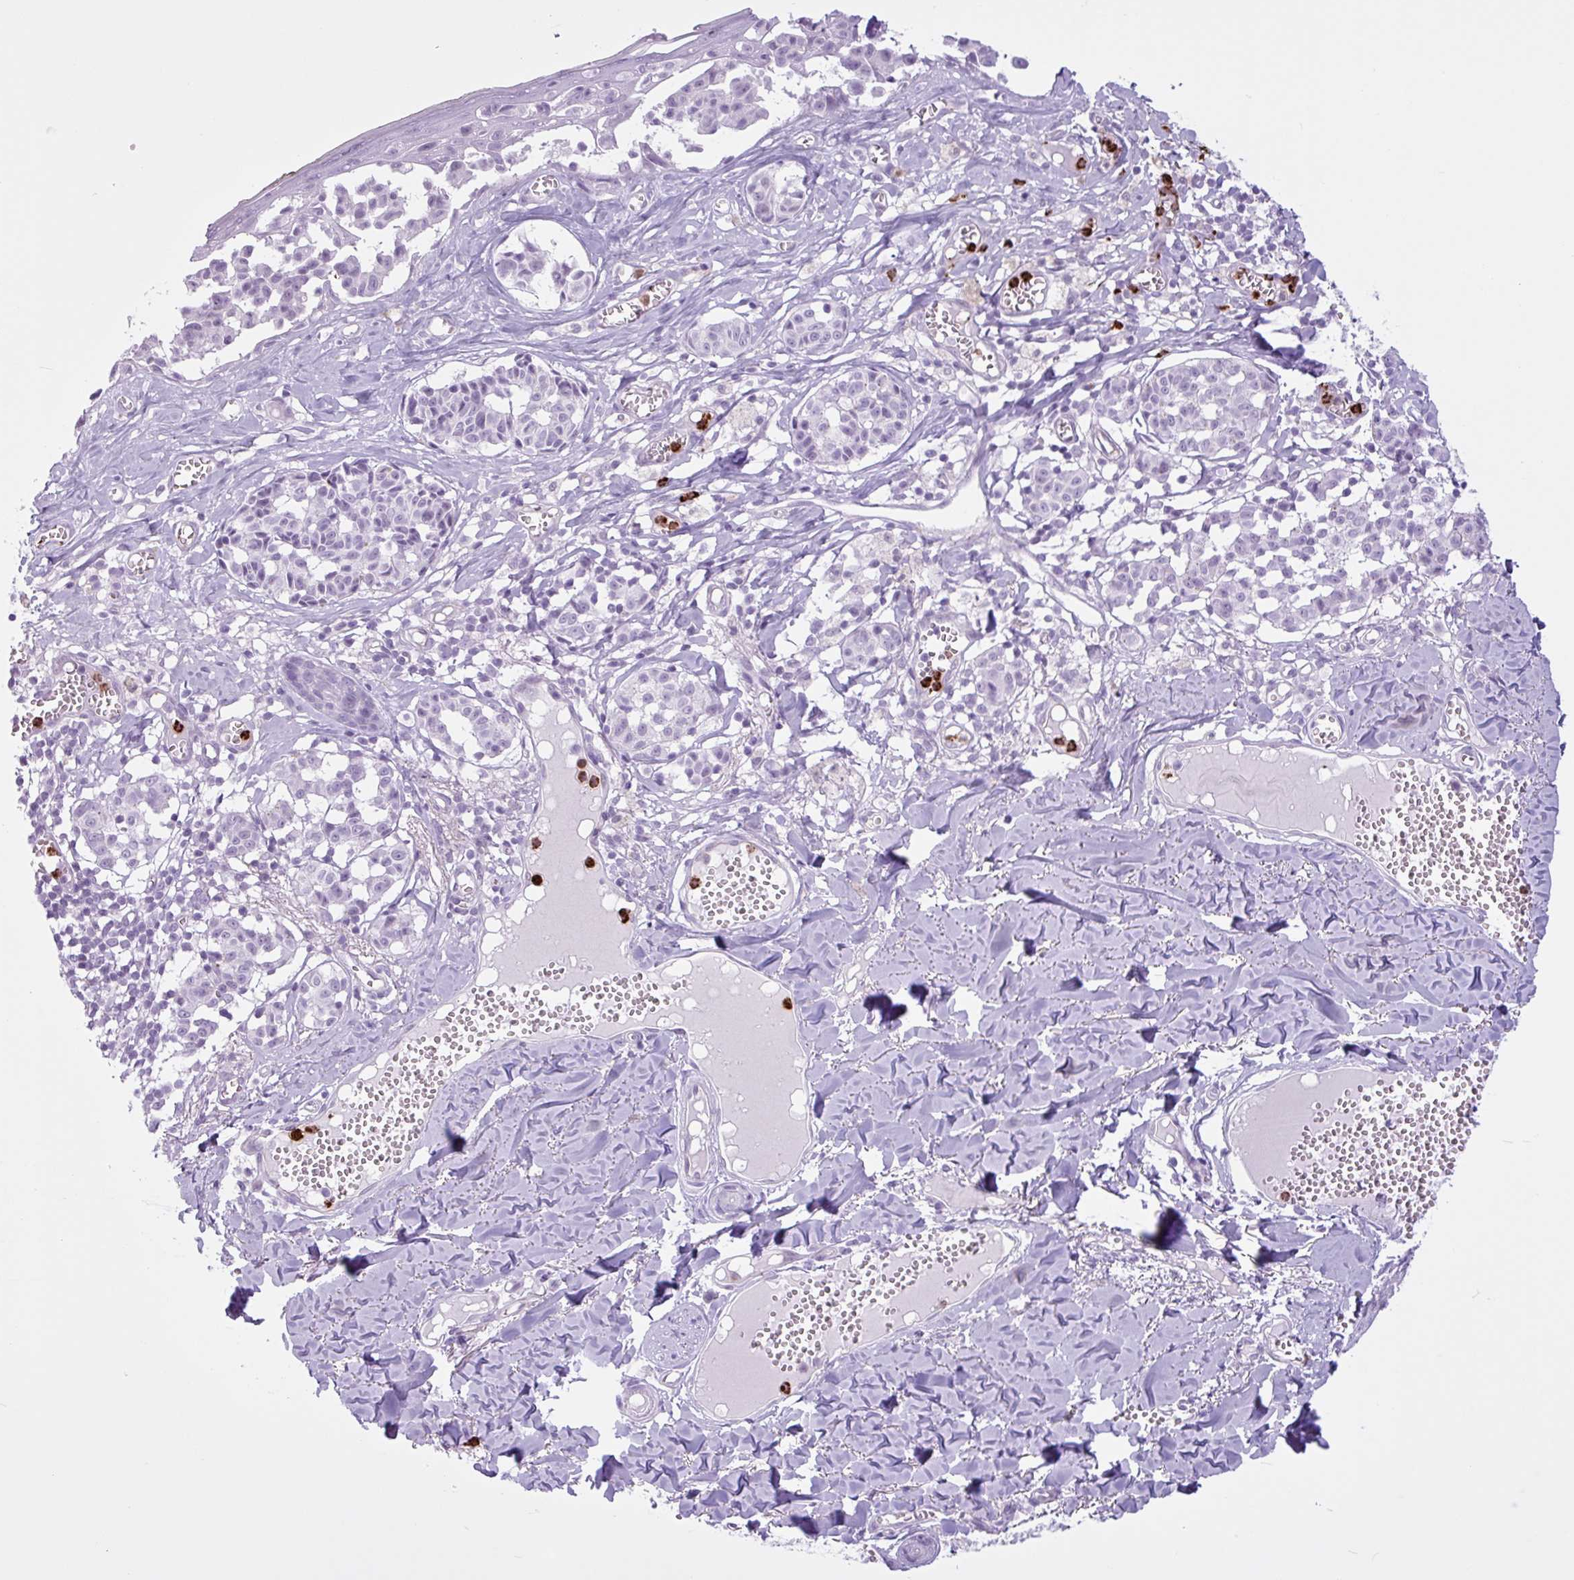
{"staining": {"intensity": "negative", "quantity": "none", "location": "none"}, "tissue": "melanoma", "cell_type": "Tumor cells", "image_type": "cancer", "snomed": [{"axis": "morphology", "description": "Malignant melanoma, NOS"}, {"axis": "topography", "description": "Skin"}], "caption": "Immunohistochemistry (IHC) of human melanoma exhibits no positivity in tumor cells. (DAB immunohistochemistry with hematoxylin counter stain).", "gene": "TMEM178A", "patient": {"sex": "female", "age": 43}}